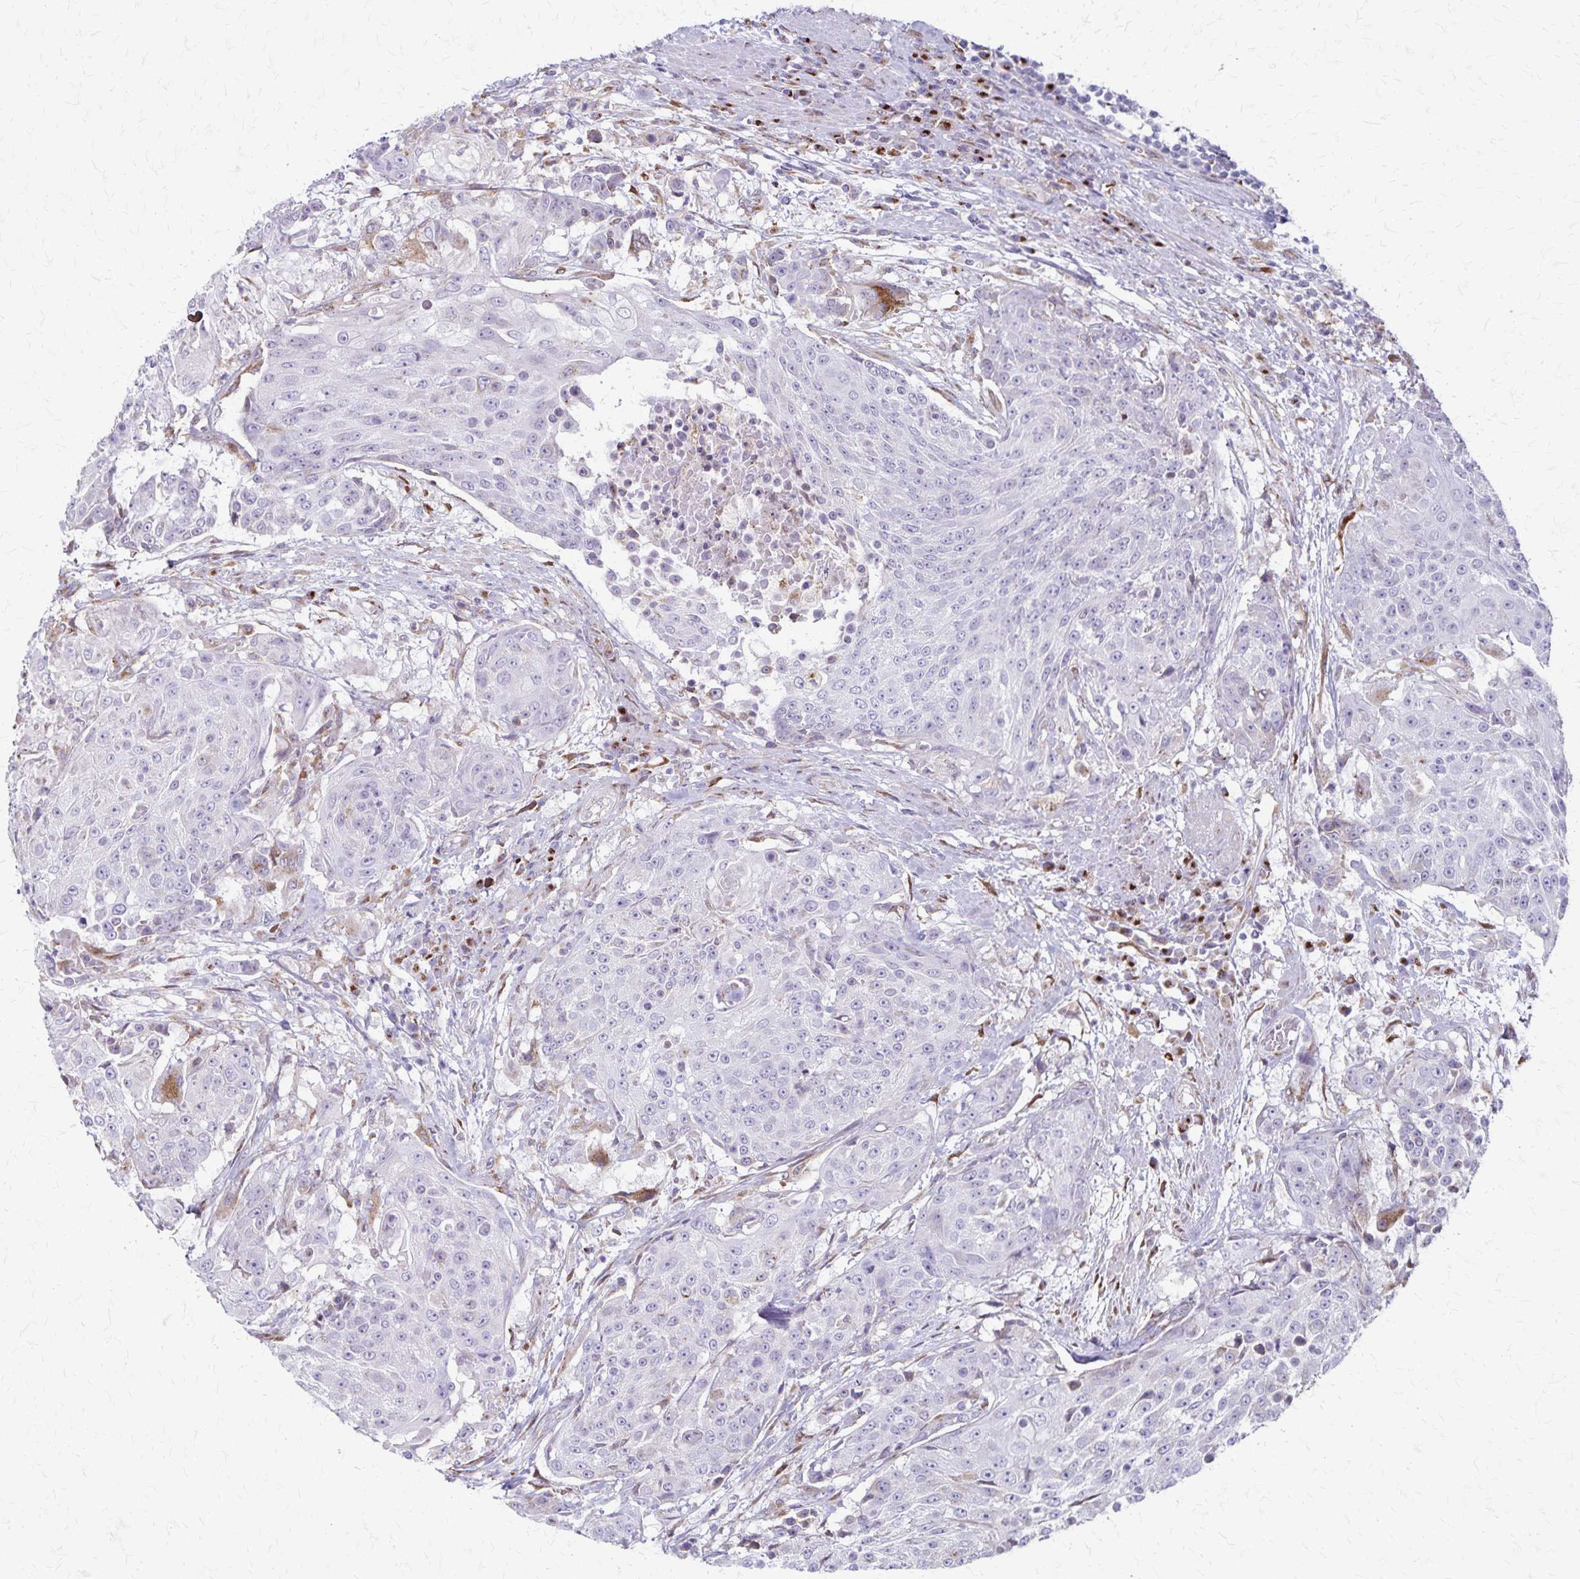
{"staining": {"intensity": "negative", "quantity": "none", "location": "none"}, "tissue": "urothelial cancer", "cell_type": "Tumor cells", "image_type": "cancer", "snomed": [{"axis": "morphology", "description": "Urothelial carcinoma, High grade"}, {"axis": "topography", "description": "Urinary bladder"}], "caption": "Immunohistochemical staining of human urothelial cancer exhibits no significant positivity in tumor cells.", "gene": "MCFD2", "patient": {"sex": "female", "age": 63}}